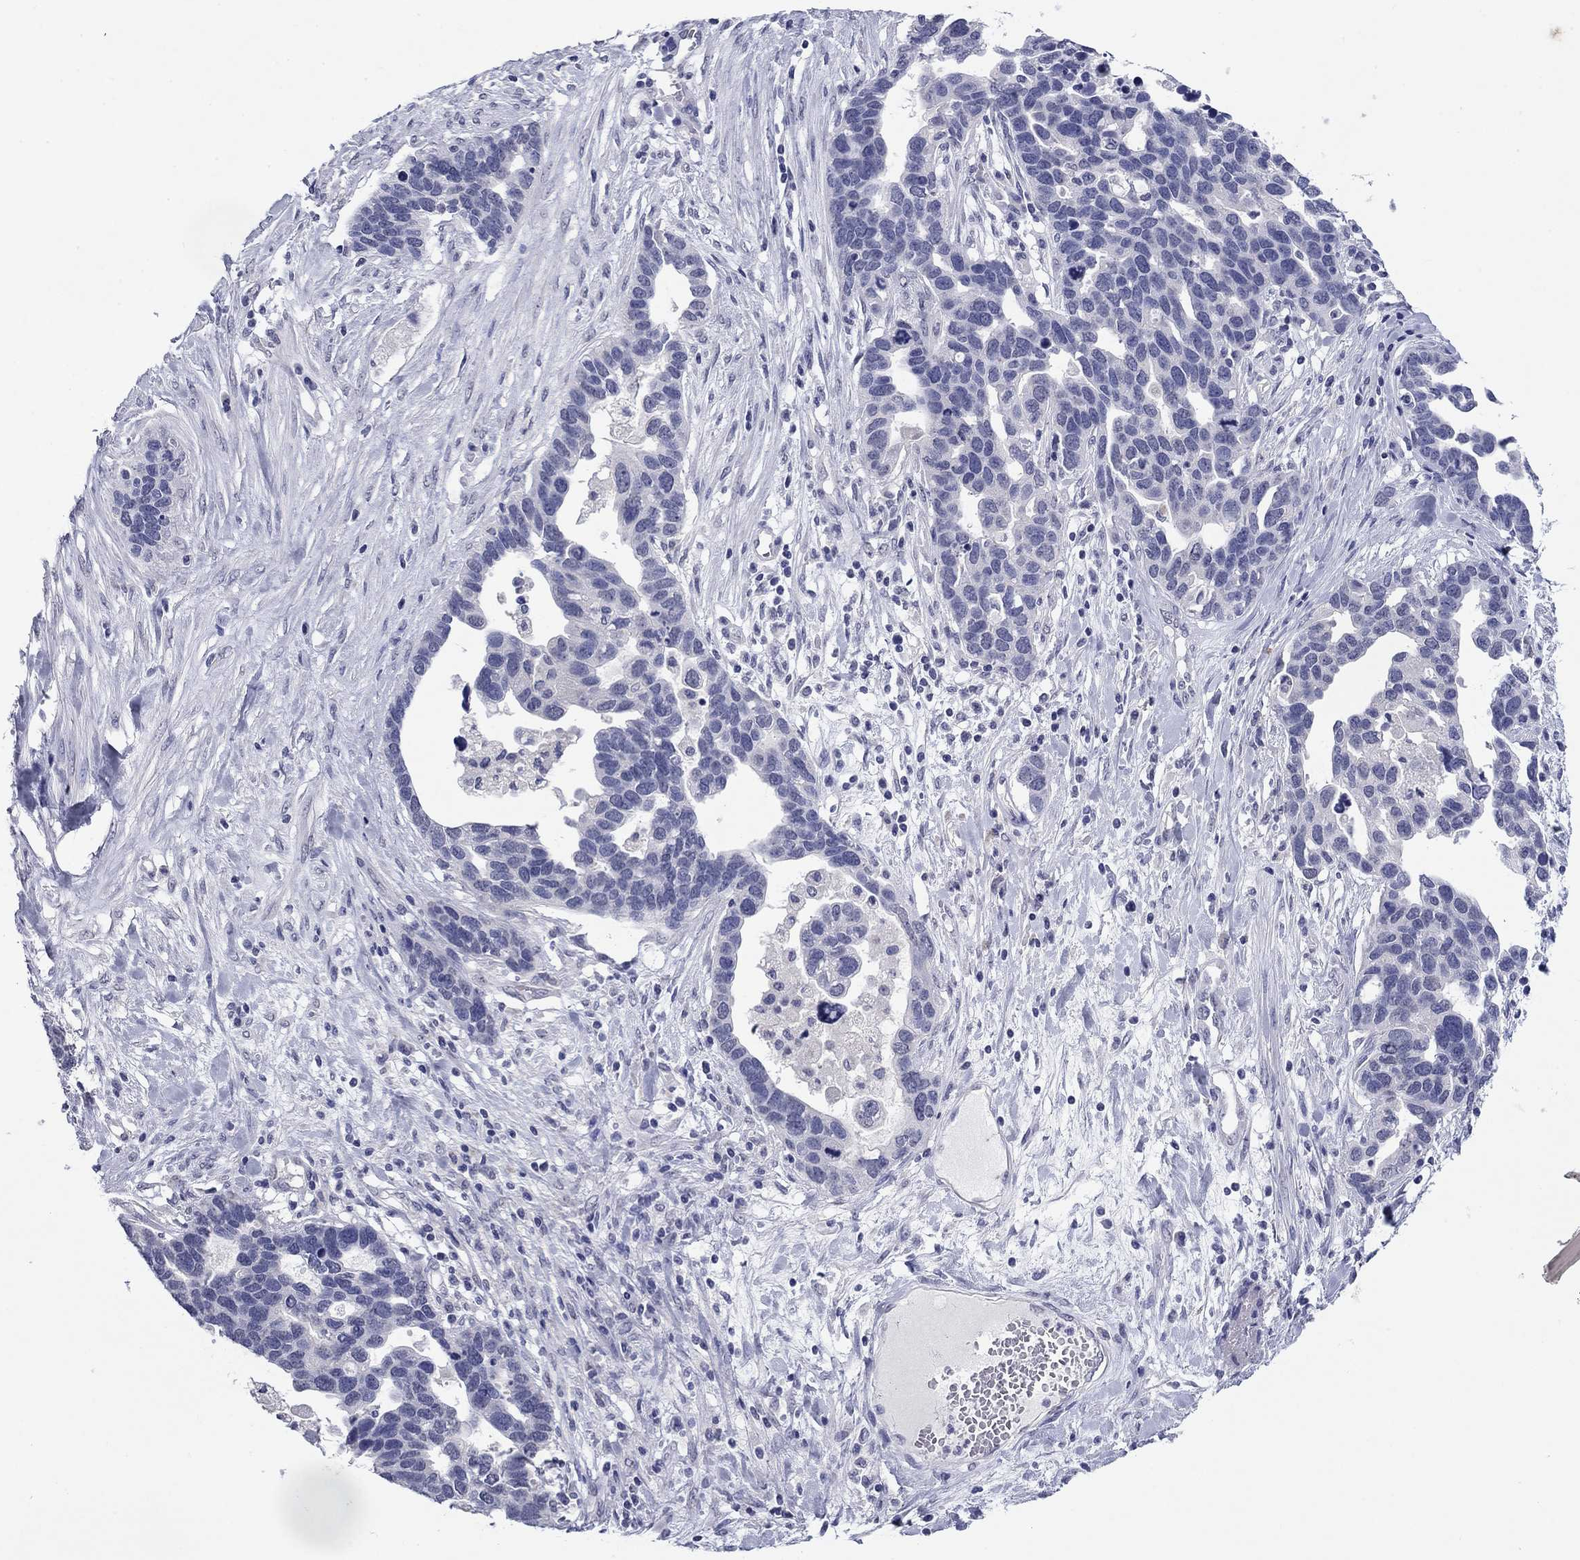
{"staining": {"intensity": "negative", "quantity": "none", "location": "none"}, "tissue": "ovarian cancer", "cell_type": "Tumor cells", "image_type": "cancer", "snomed": [{"axis": "morphology", "description": "Cystadenocarcinoma, serous, NOS"}, {"axis": "topography", "description": "Ovary"}], "caption": "The immunohistochemistry histopathology image has no significant positivity in tumor cells of serous cystadenocarcinoma (ovarian) tissue.", "gene": "HAO1", "patient": {"sex": "female", "age": 54}}